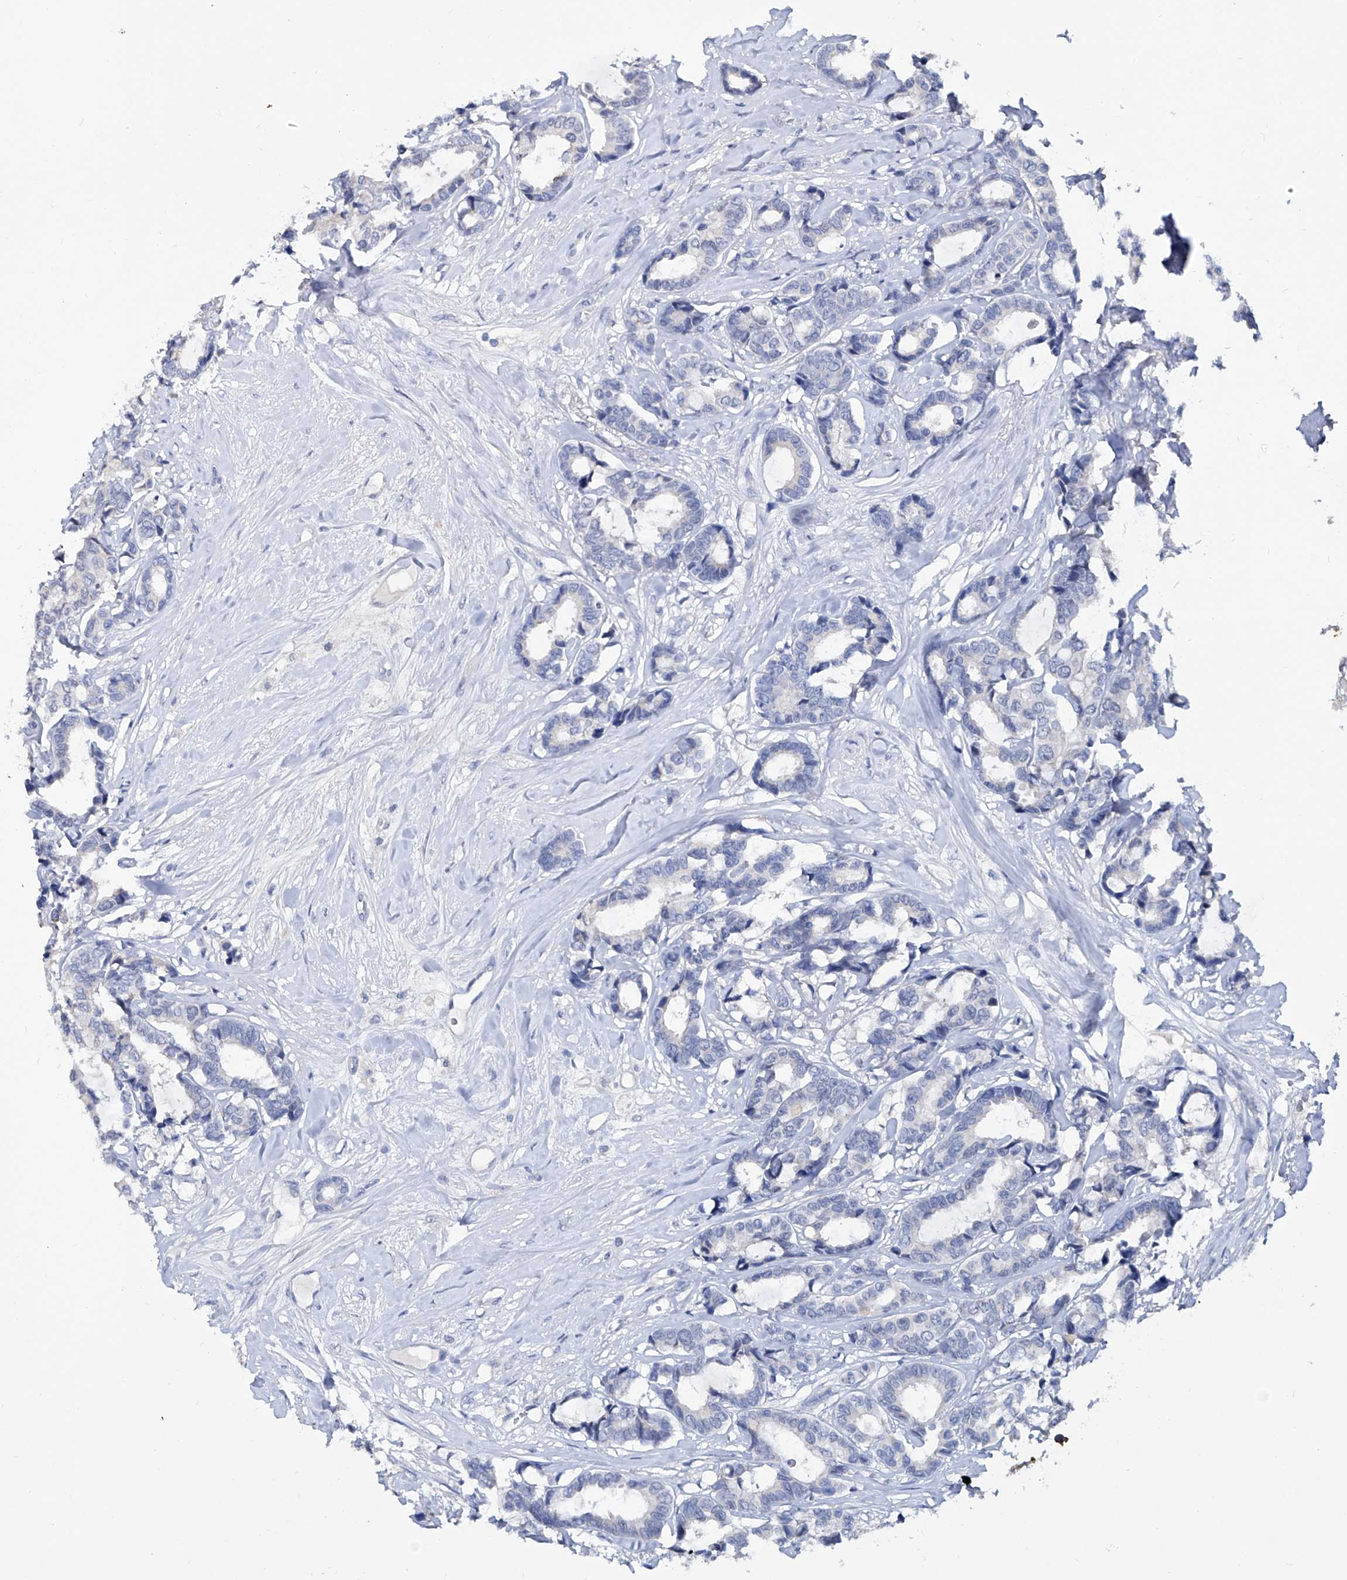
{"staining": {"intensity": "negative", "quantity": "none", "location": "none"}, "tissue": "breast cancer", "cell_type": "Tumor cells", "image_type": "cancer", "snomed": [{"axis": "morphology", "description": "Duct carcinoma"}, {"axis": "topography", "description": "Breast"}], "caption": "A histopathology image of breast cancer (infiltrating ductal carcinoma) stained for a protein displays no brown staining in tumor cells.", "gene": "KLHL17", "patient": {"sex": "female", "age": 87}}